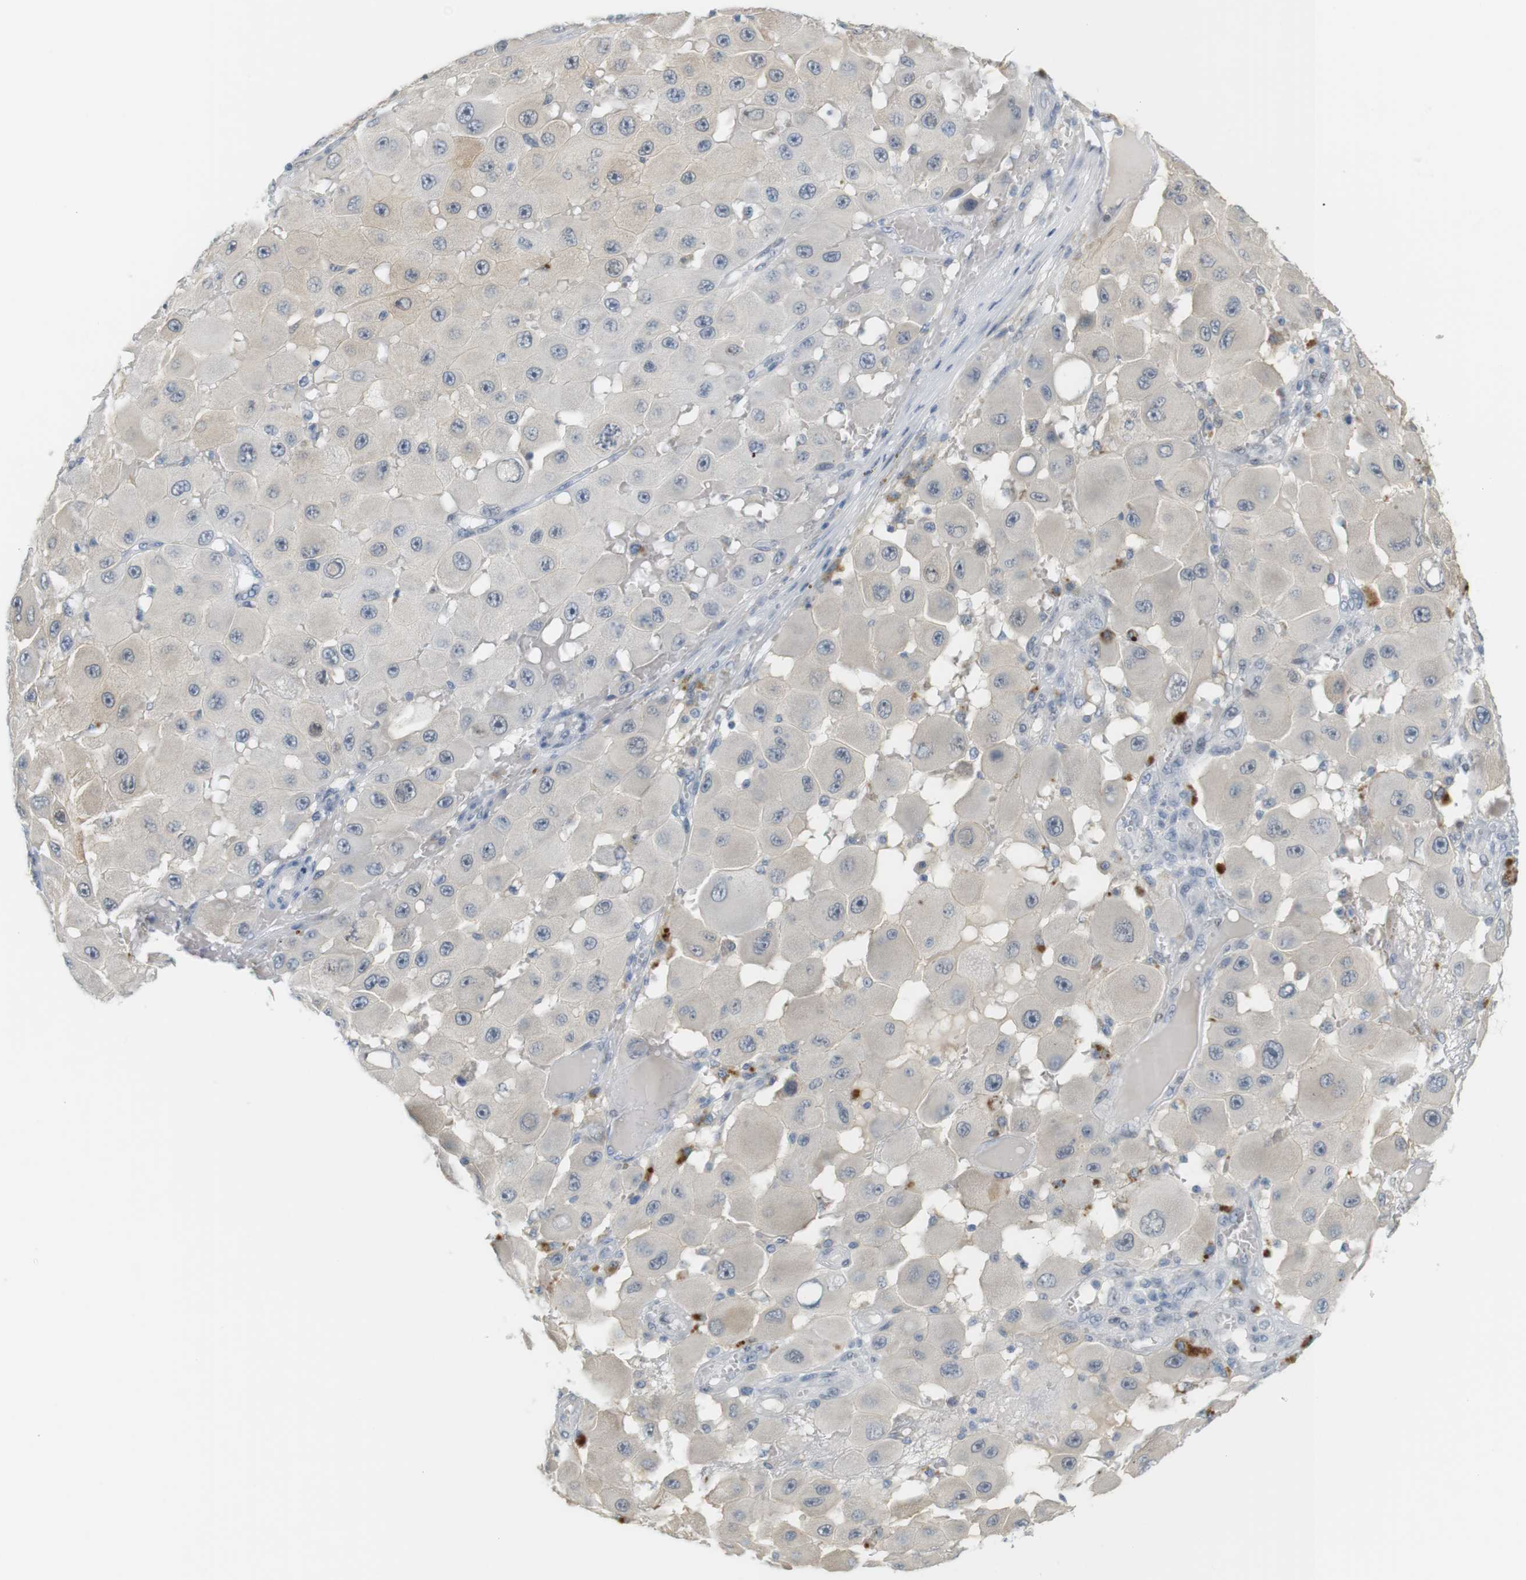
{"staining": {"intensity": "weak", "quantity": "<25%", "location": "cytoplasmic/membranous"}, "tissue": "melanoma", "cell_type": "Tumor cells", "image_type": "cancer", "snomed": [{"axis": "morphology", "description": "Malignant melanoma, NOS"}, {"axis": "topography", "description": "Skin"}], "caption": "Tumor cells are negative for brown protein staining in melanoma.", "gene": "CREB3L2", "patient": {"sex": "female", "age": 81}}